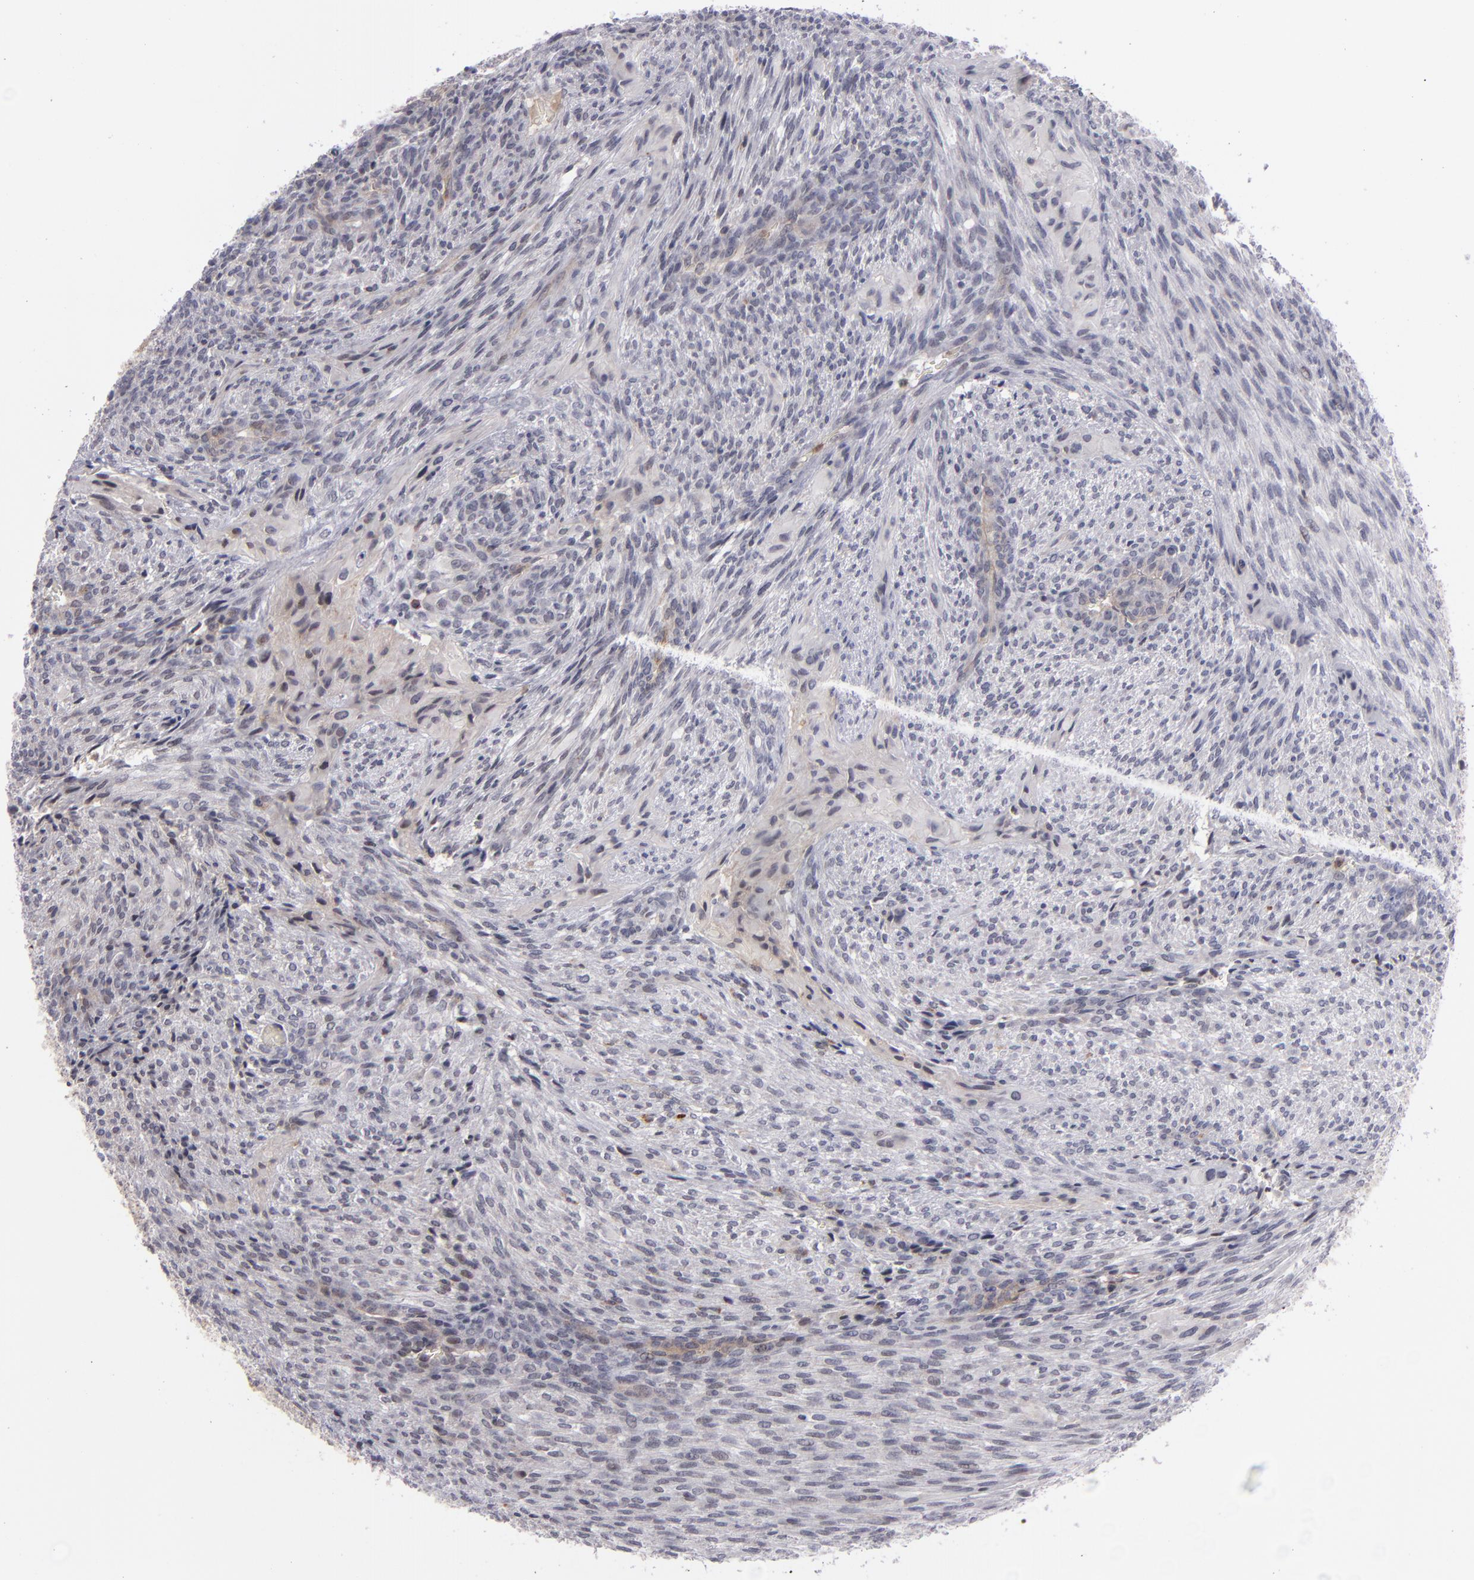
{"staining": {"intensity": "negative", "quantity": "none", "location": "none"}, "tissue": "glioma", "cell_type": "Tumor cells", "image_type": "cancer", "snomed": [{"axis": "morphology", "description": "Glioma, malignant, High grade"}, {"axis": "topography", "description": "Cerebral cortex"}], "caption": "Micrograph shows no significant protein positivity in tumor cells of glioma.", "gene": "STX3", "patient": {"sex": "female", "age": 55}}